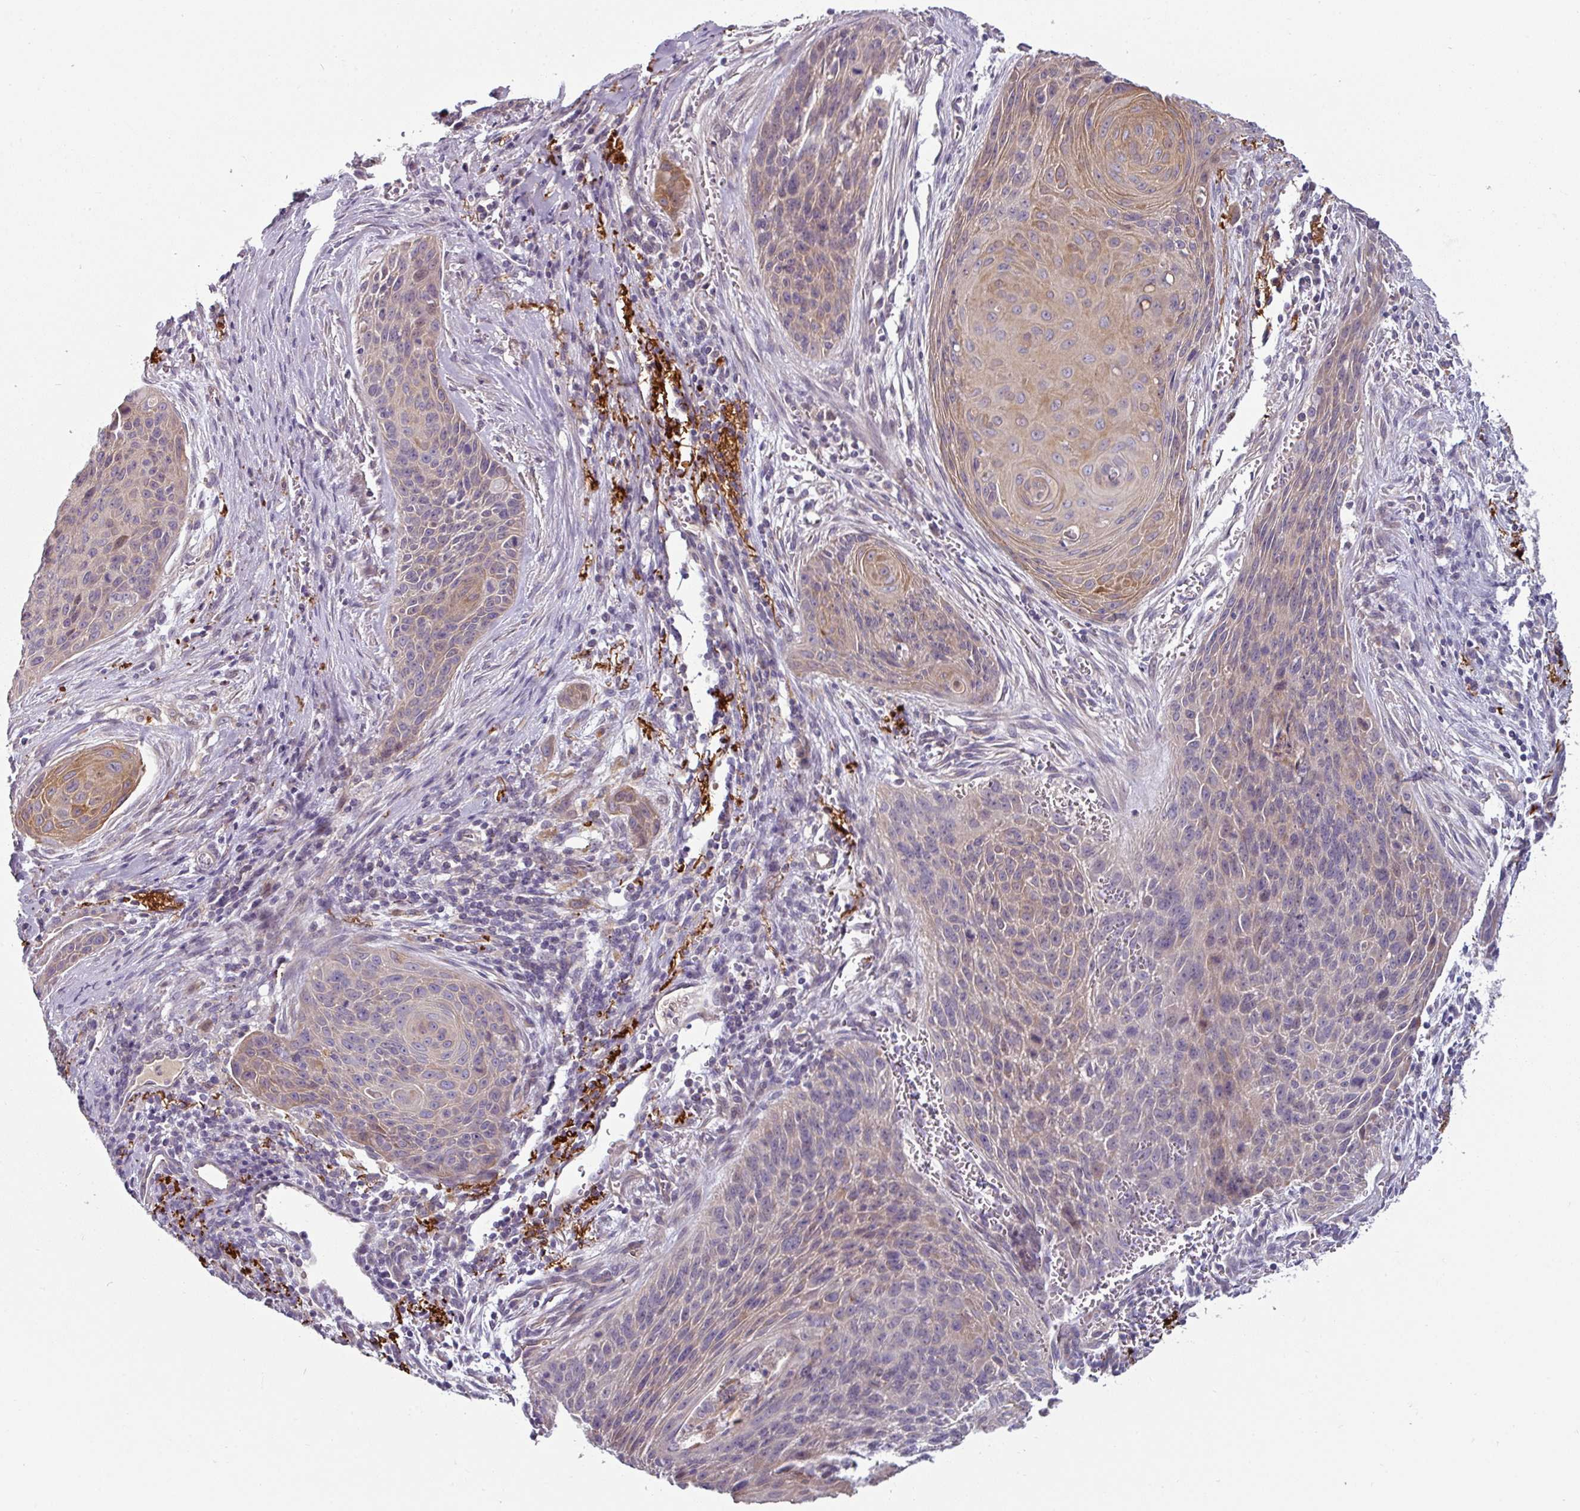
{"staining": {"intensity": "moderate", "quantity": "<25%", "location": "cytoplasmic/membranous"}, "tissue": "cervical cancer", "cell_type": "Tumor cells", "image_type": "cancer", "snomed": [{"axis": "morphology", "description": "Squamous cell carcinoma, NOS"}, {"axis": "topography", "description": "Cervix"}], "caption": "Moderate cytoplasmic/membranous protein expression is appreciated in approximately <25% of tumor cells in squamous cell carcinoma (cervical). (DAB (3,3'-diaminobenzidine) IHC, brown staining for protein, blue staining for nuclei).", "gene": "MTMR14", "patient": {"sex": "female", "age": 55}}